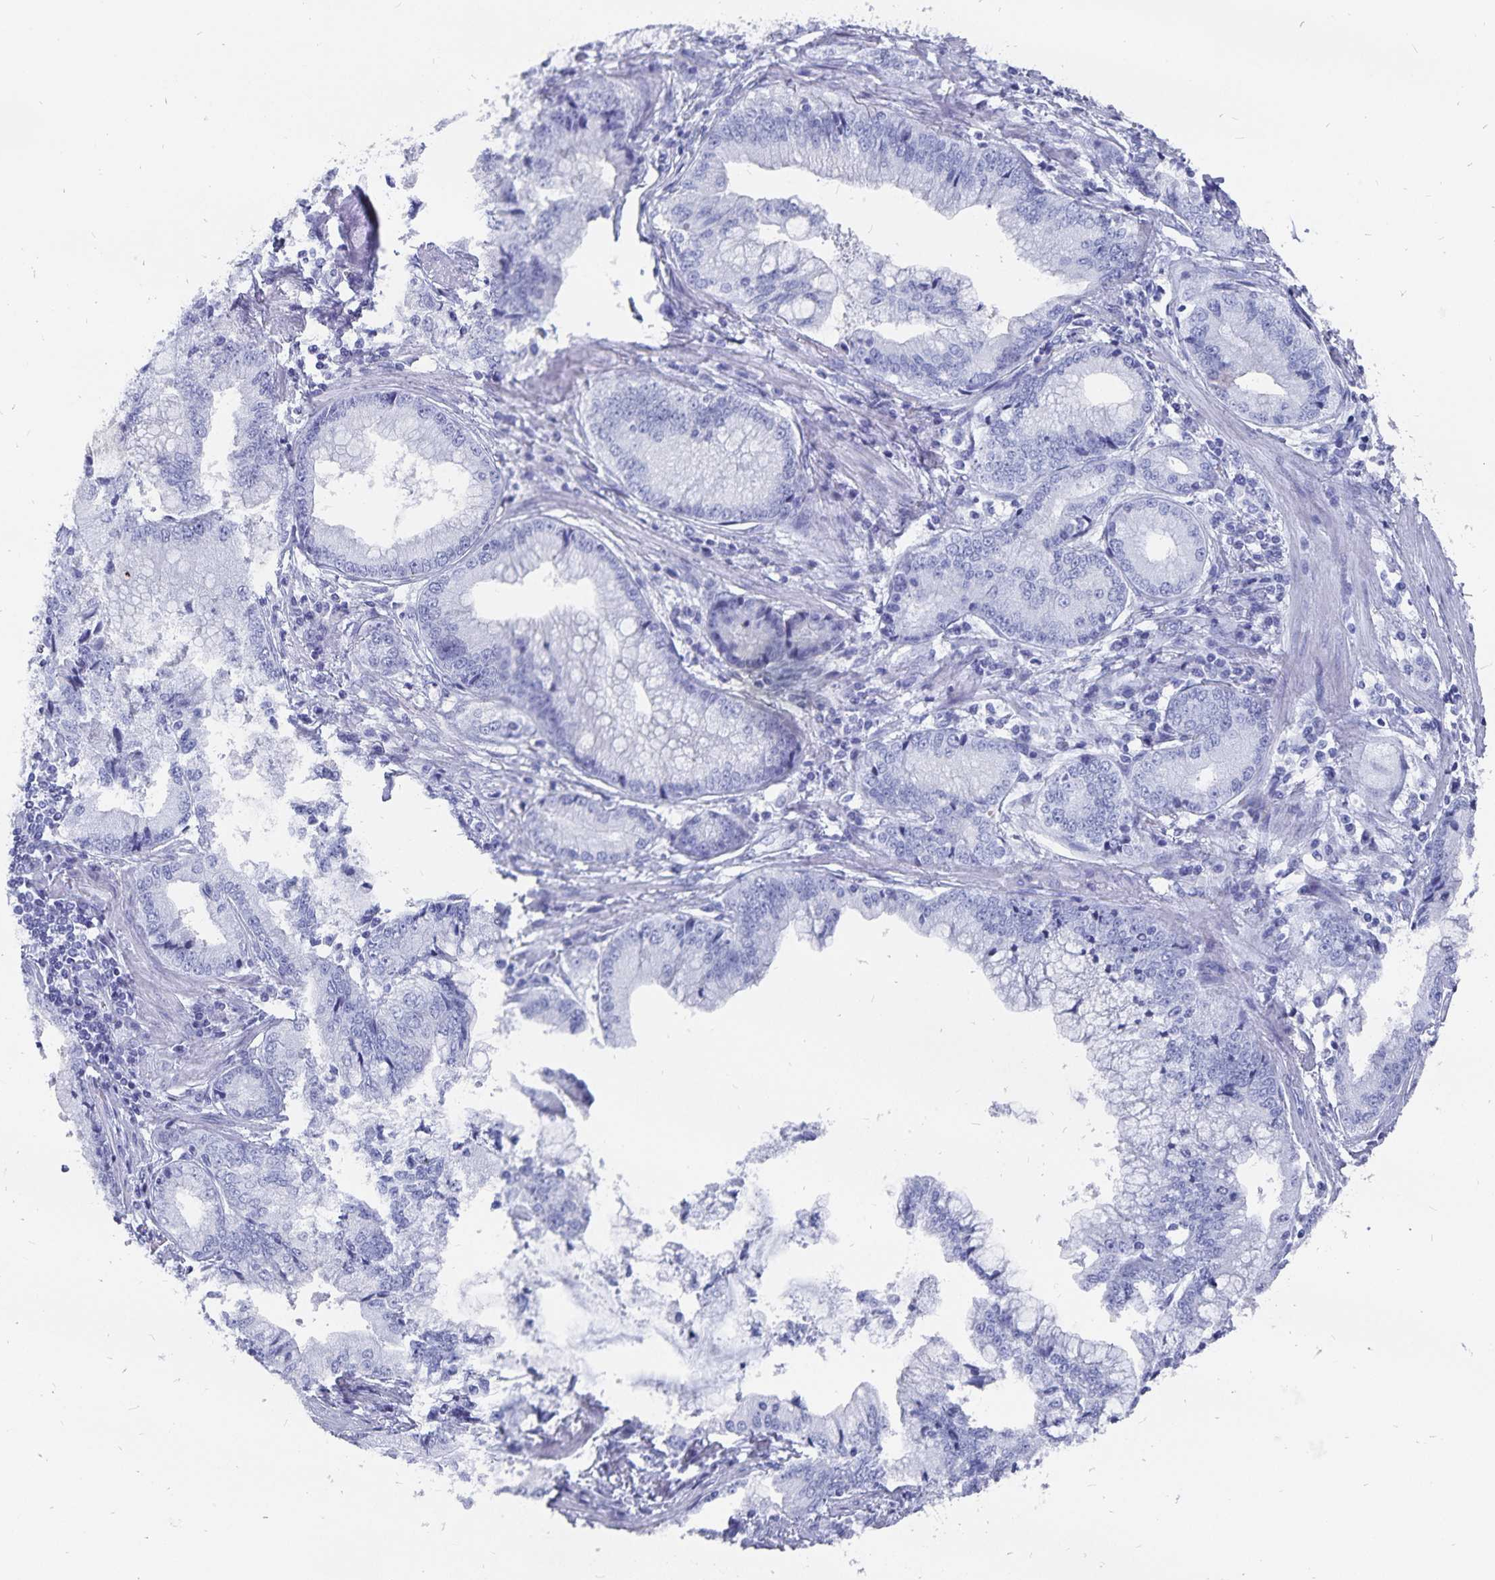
{"staining": {"intensity": "negative", "quantity": "none", "location": "none"}, "tissue": "stomach cancer", "cell_type": "Tumor cells", "image_type": "cancer", "snomed": [{"axis": "morphology", "description": "Adenocarcinoma, NOS"}, {"axis": "topography", "description": "Stomach, upper"}], "caption": "IHC histopathology image of neoplastic tissue: human adenocarcinoma (stomach) stained with DAB displays no significant protein positivity in tumor cells.", "gene": "ADH1A", "patient": {"sex": "female", "age": 74}}